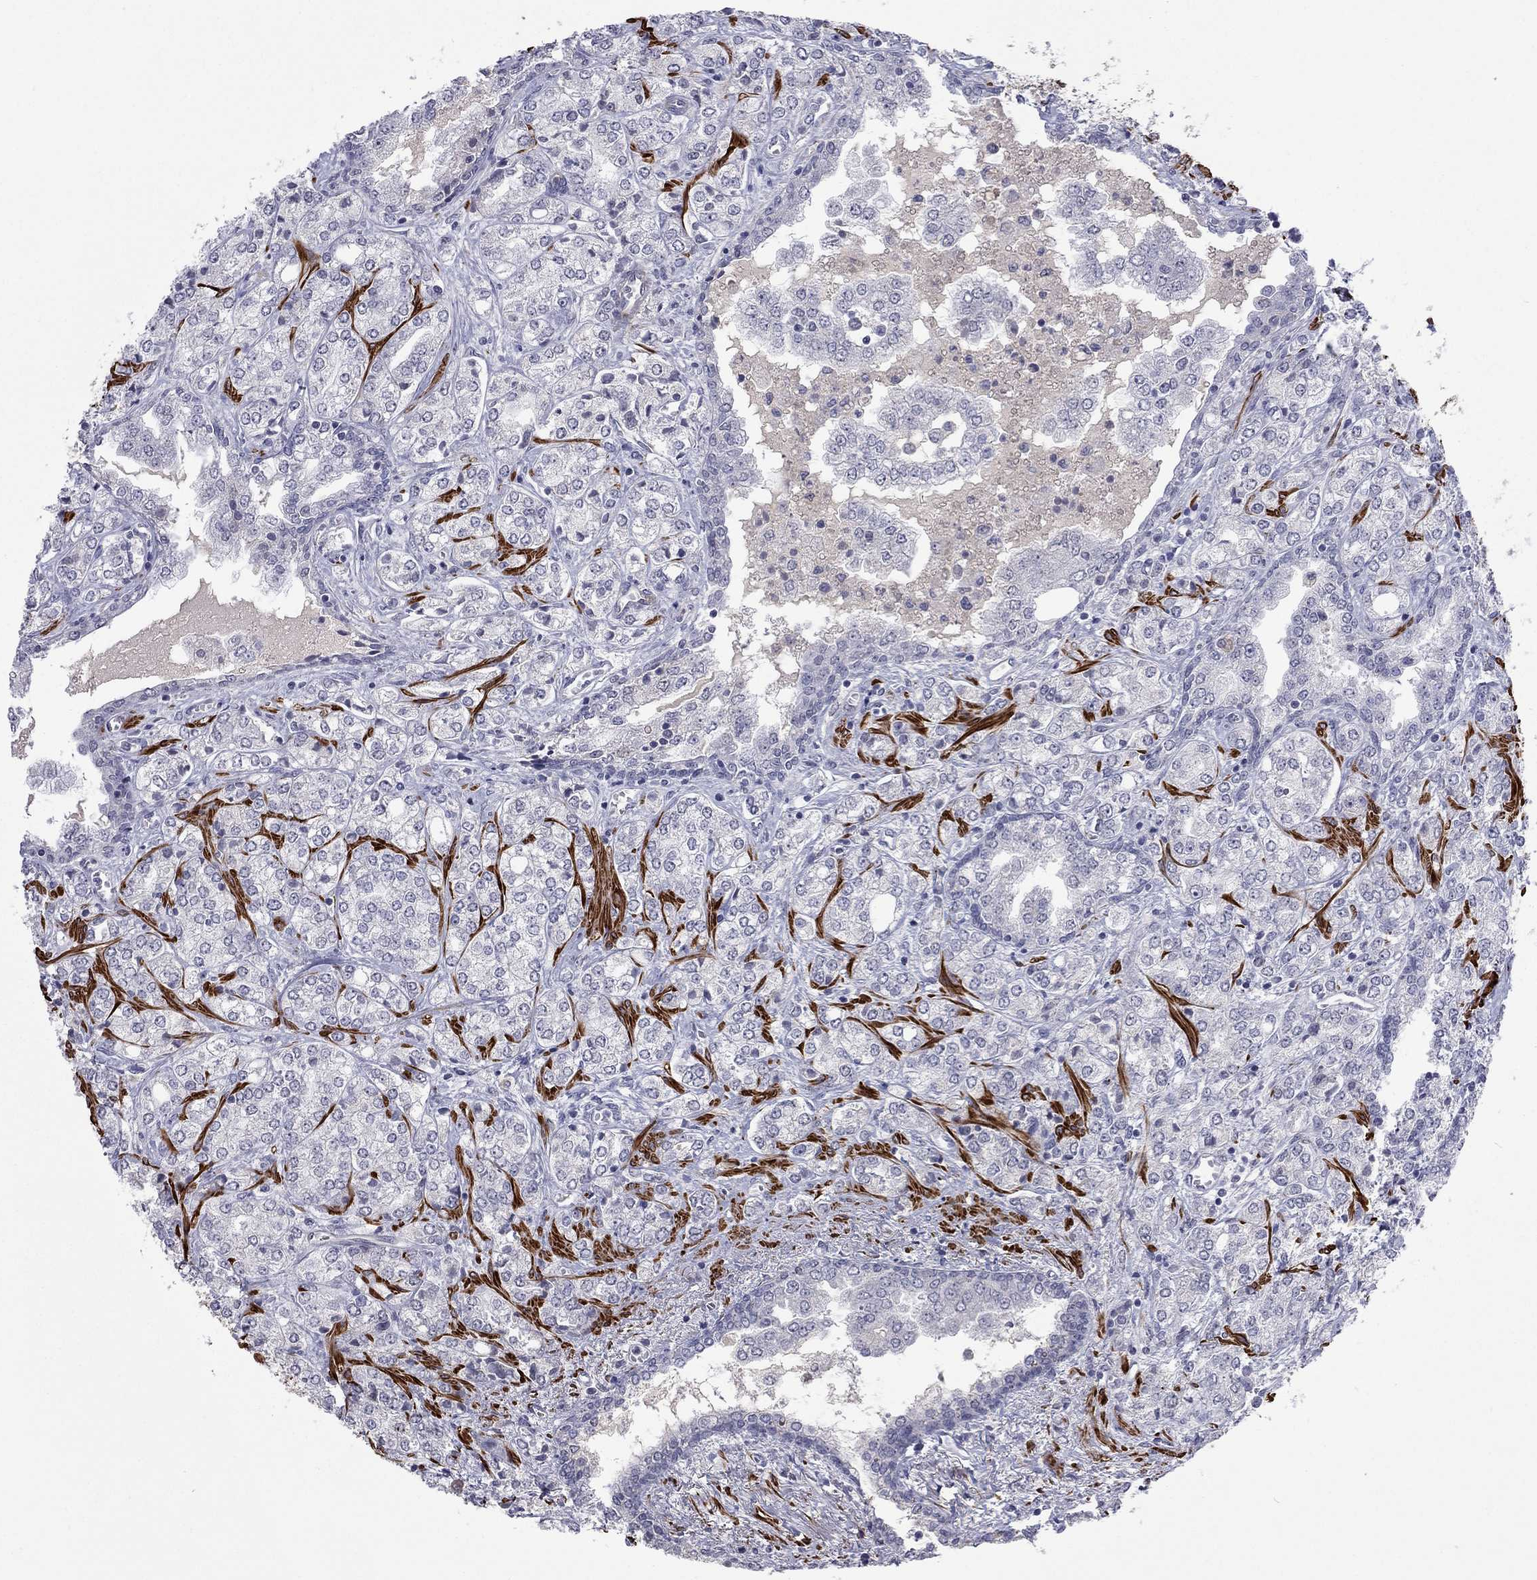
{"staining": {"intensity": "negative", "quantity": "none", "location": "none"}, "tissue": "prostate cancer", "cell_type": "Tumor cells", "image_type": "cancer", "snomed": [{"axis": "morphology", "description": "Adenocarcinoma, NOS"}, {"axis": "topography", "description": "Prostate and seminal vesicle, NOS"}, {"axis": "topography", "description": "Prostate"}], "caption": "IHC of human prostate adenocarcinoma displays no staining in tumor cells.", "gene": "IP6K3", "patient": {"sex": "male", "age": 62}}